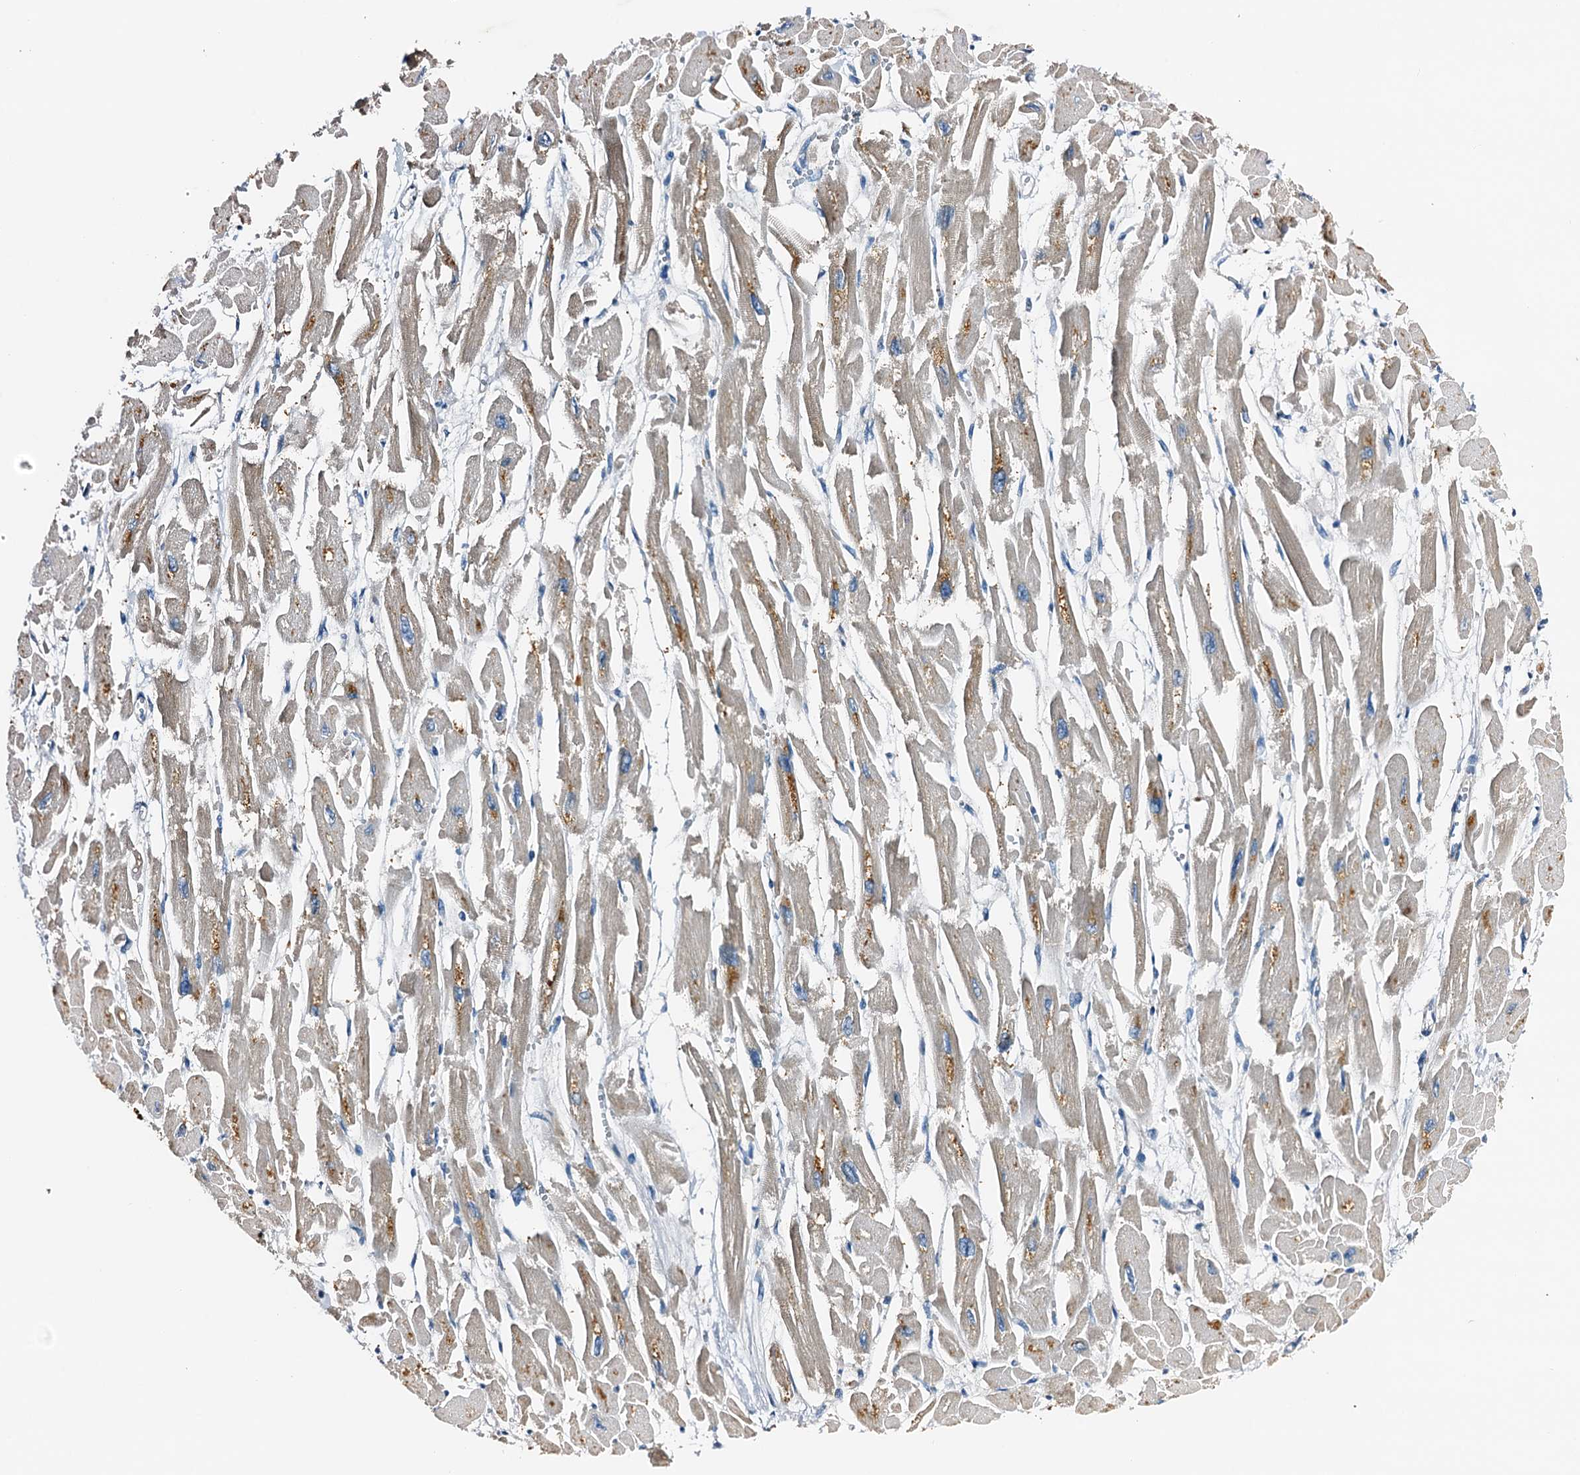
{"staining": {"intensity": "moderate", "quantity": ">75%", "location": "cytoplasmic/membranous"}, "tissue": "heart muscle", "cell_type": "Cardiomyocytes", "image_type": "normal", "snomed": [{"axis": "morphology", "description": "Normal tissue, NOS"}, {"axis": "topography", "description": "Heart"}], "caption": "About >75% of cardiomyocytes in benign heart muscle show moderate cytoplasmic/membranous protein positivity as visualized by brown immunohistochemical staining.", "gene": "POC1A", "patient": {"sex": "male", "age": 54}}